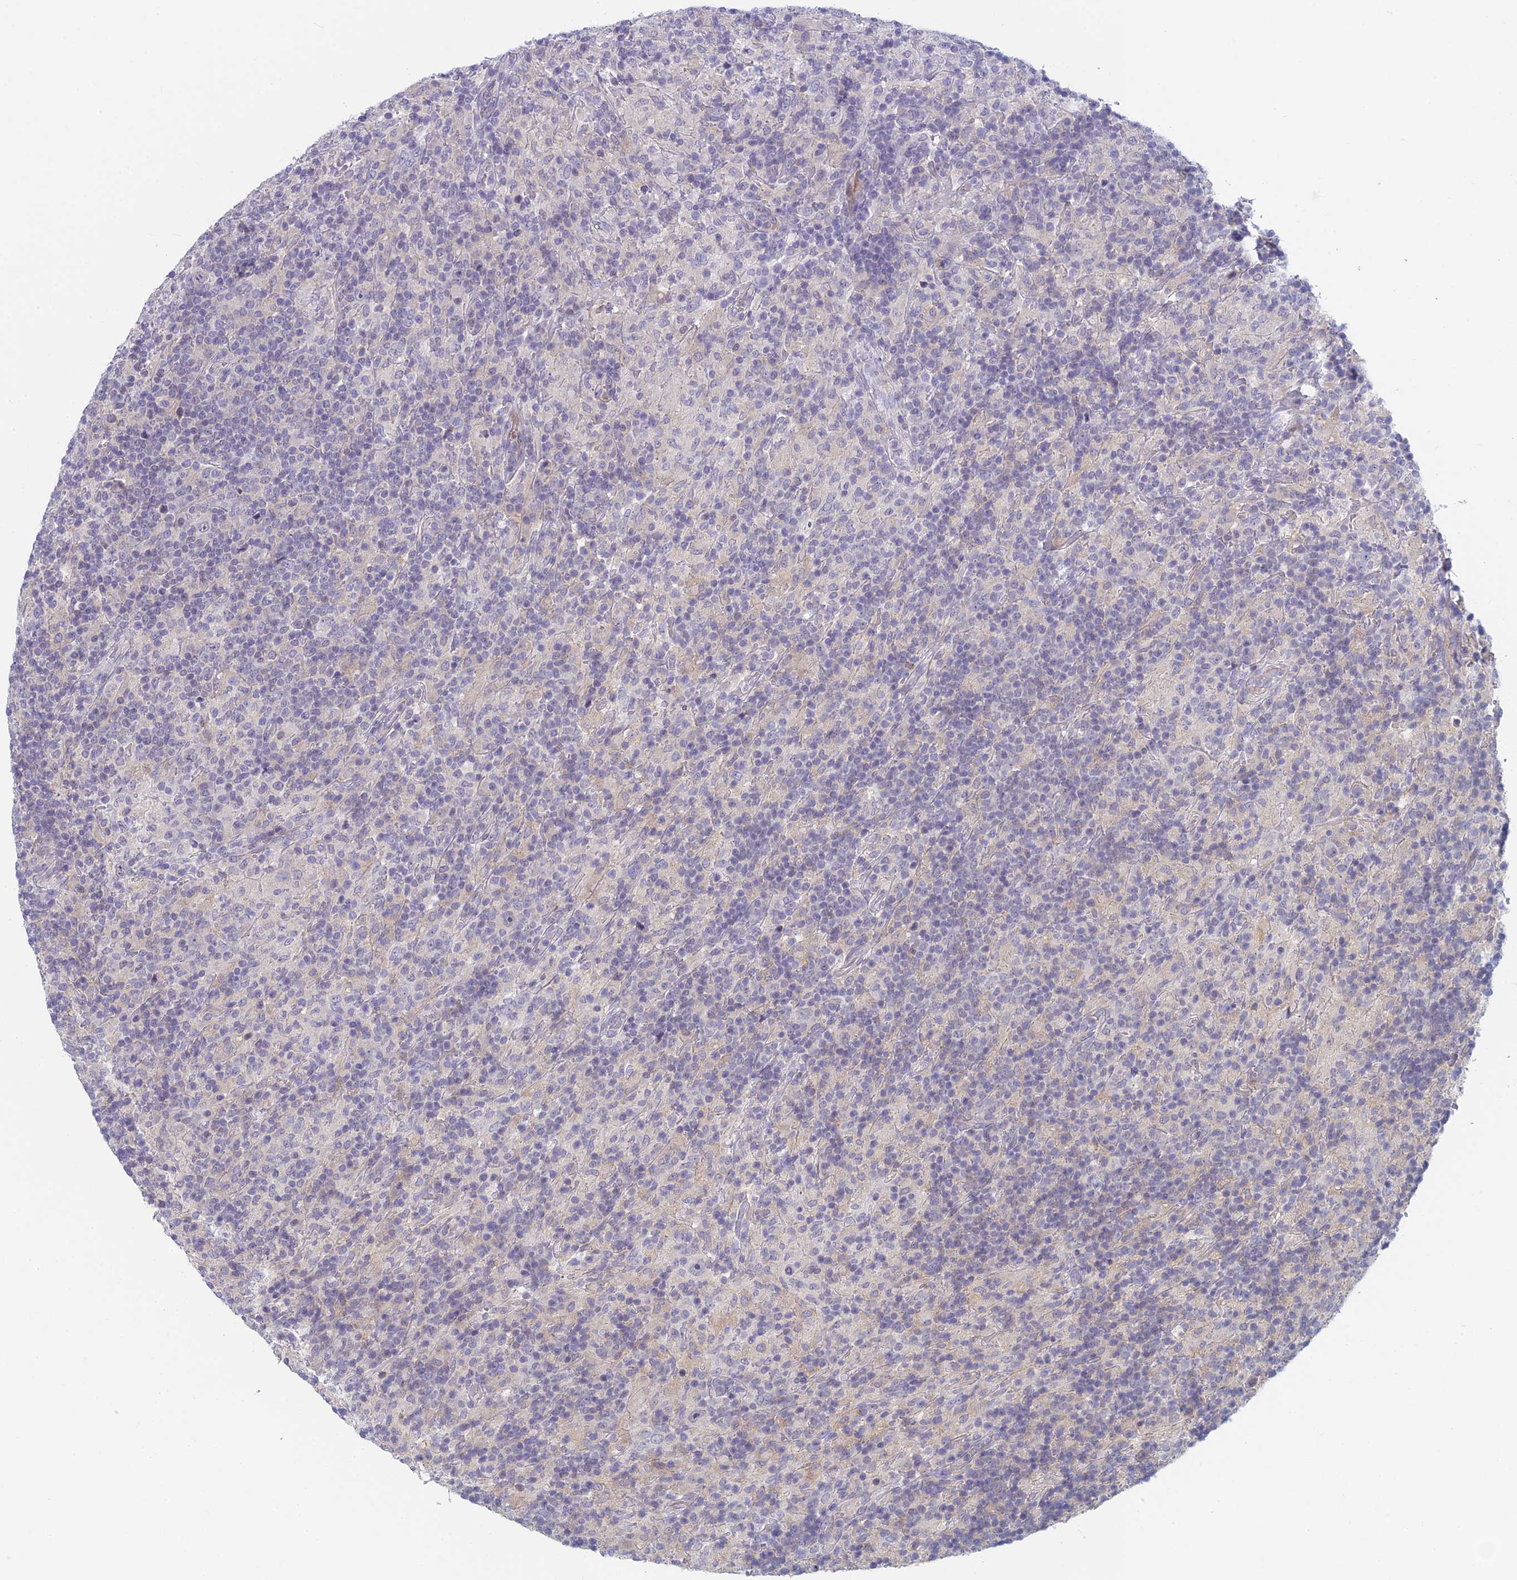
{"staining": {"intensity": "negative", "quantity": "none", "location": "none"}, "tissue": "lymphoma", "cell_type": "Tumor cells", "image_type": "cancer", "snomed": [{"axis": "morphology", "description": "Hodgkin's disease, NOS"}, {"axis": "topography", "description": "Lymph node"}], "caption": "Micrograph shows no significant protein staining in tumor cells of Hodgkin's disease. Brightfield microscopy of IHC stained with DAB (3,3'-diaminobenzidine) (brown) and hematoxylin (blue), captured at high magnification.", "gene": "PPP1R26", "patient": {"sex": "male", "age": 70}}